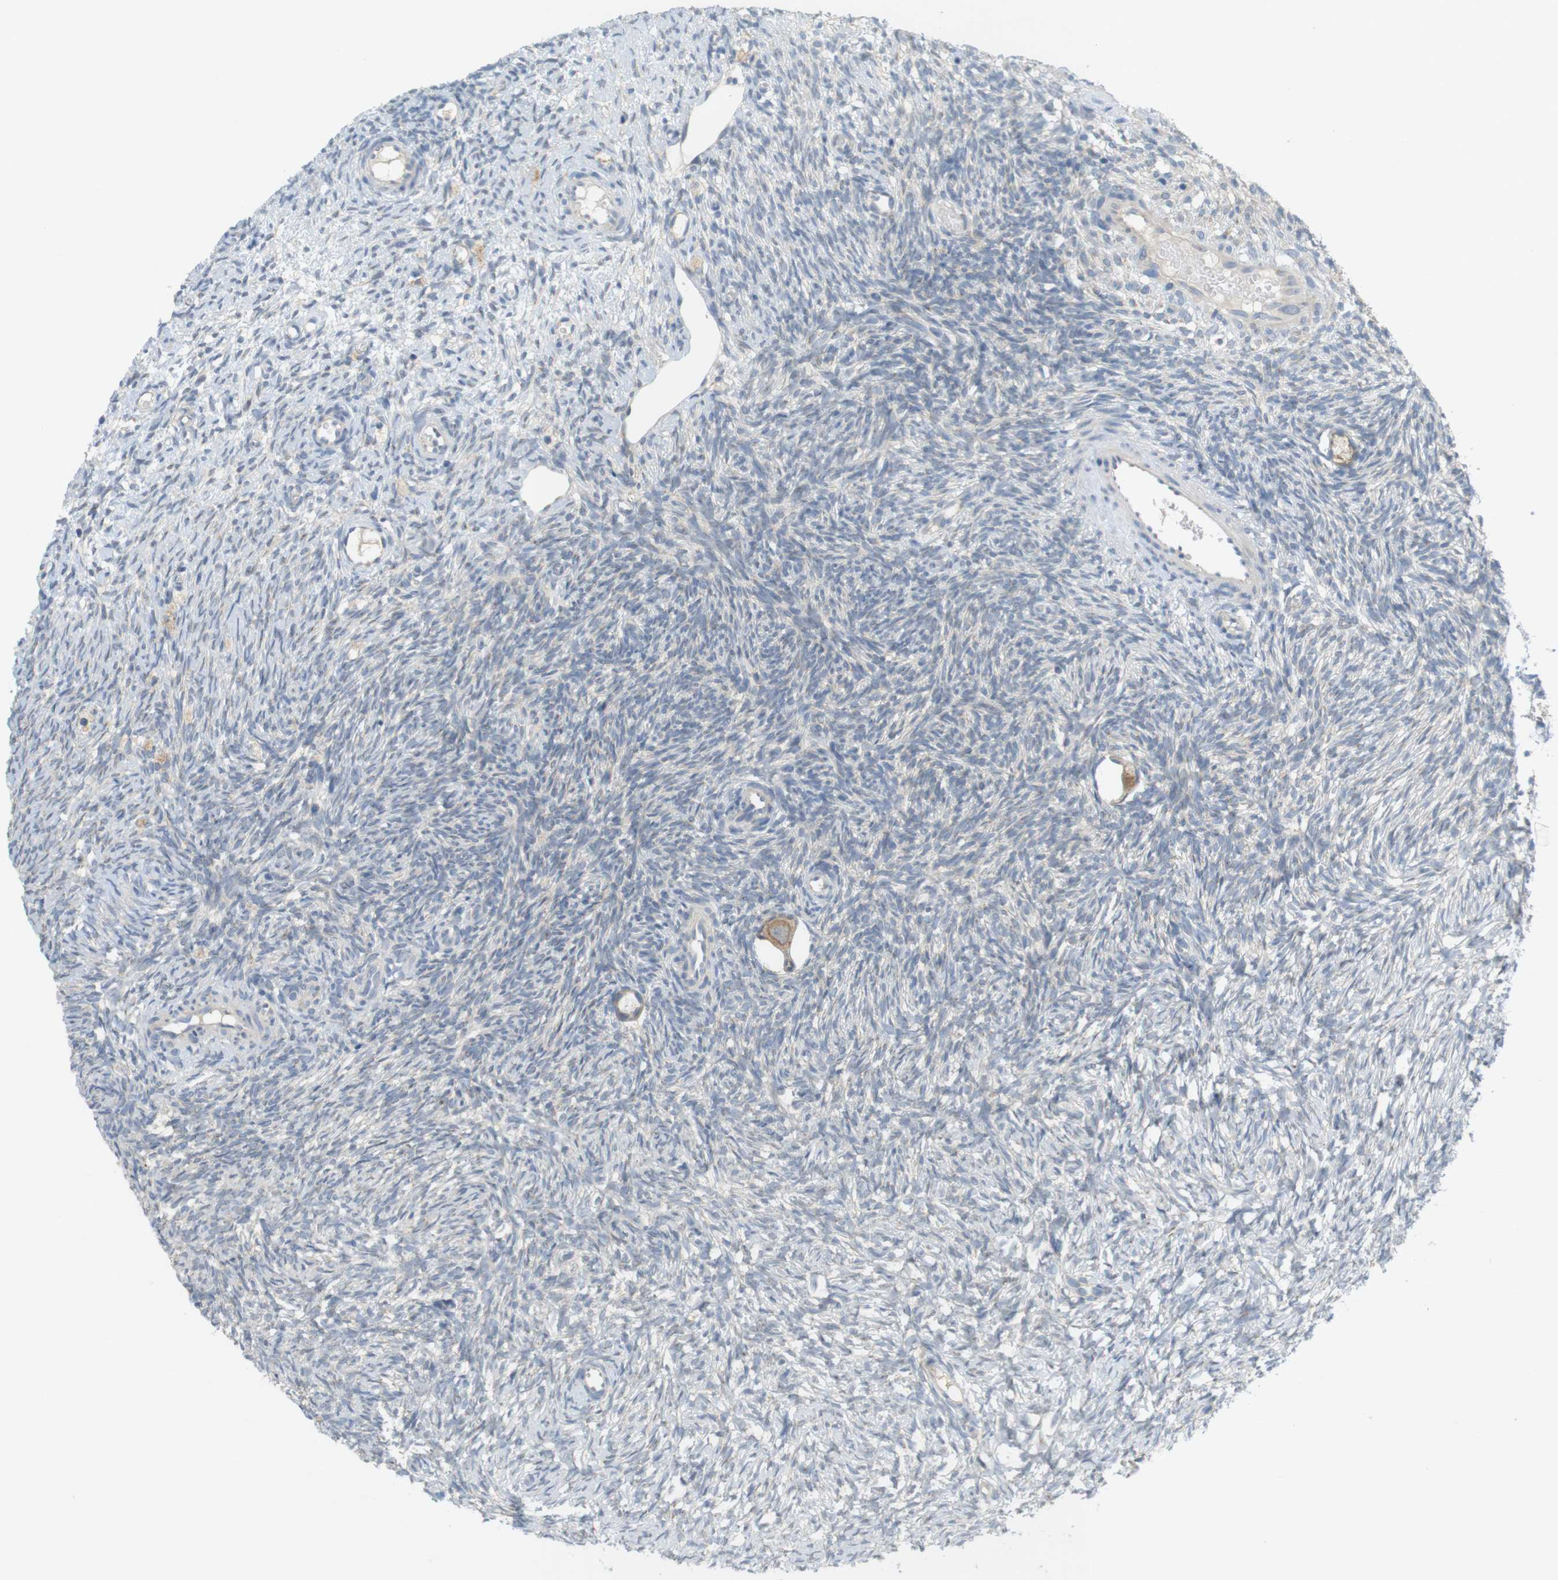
{"staining": {"intensity": "weak", "quantity": ">75%", "location": "cytoplasmic/membranous"}, "tissue": "ovary", "cell_type": "Follicle cells", "image_type": "normal", "snomed": [{"axis": "morphology", "description": "Normal tissue, NOS"}, {"axis": "topography", "description": "Ovary"}], "caption": "Protein staining of benign ovary demonstrates weak cytoplasmic/membranous staining in about >75% of follicle cells.", "gene": "YIPF3", "patient": {"sex": "female", "age": 35}}